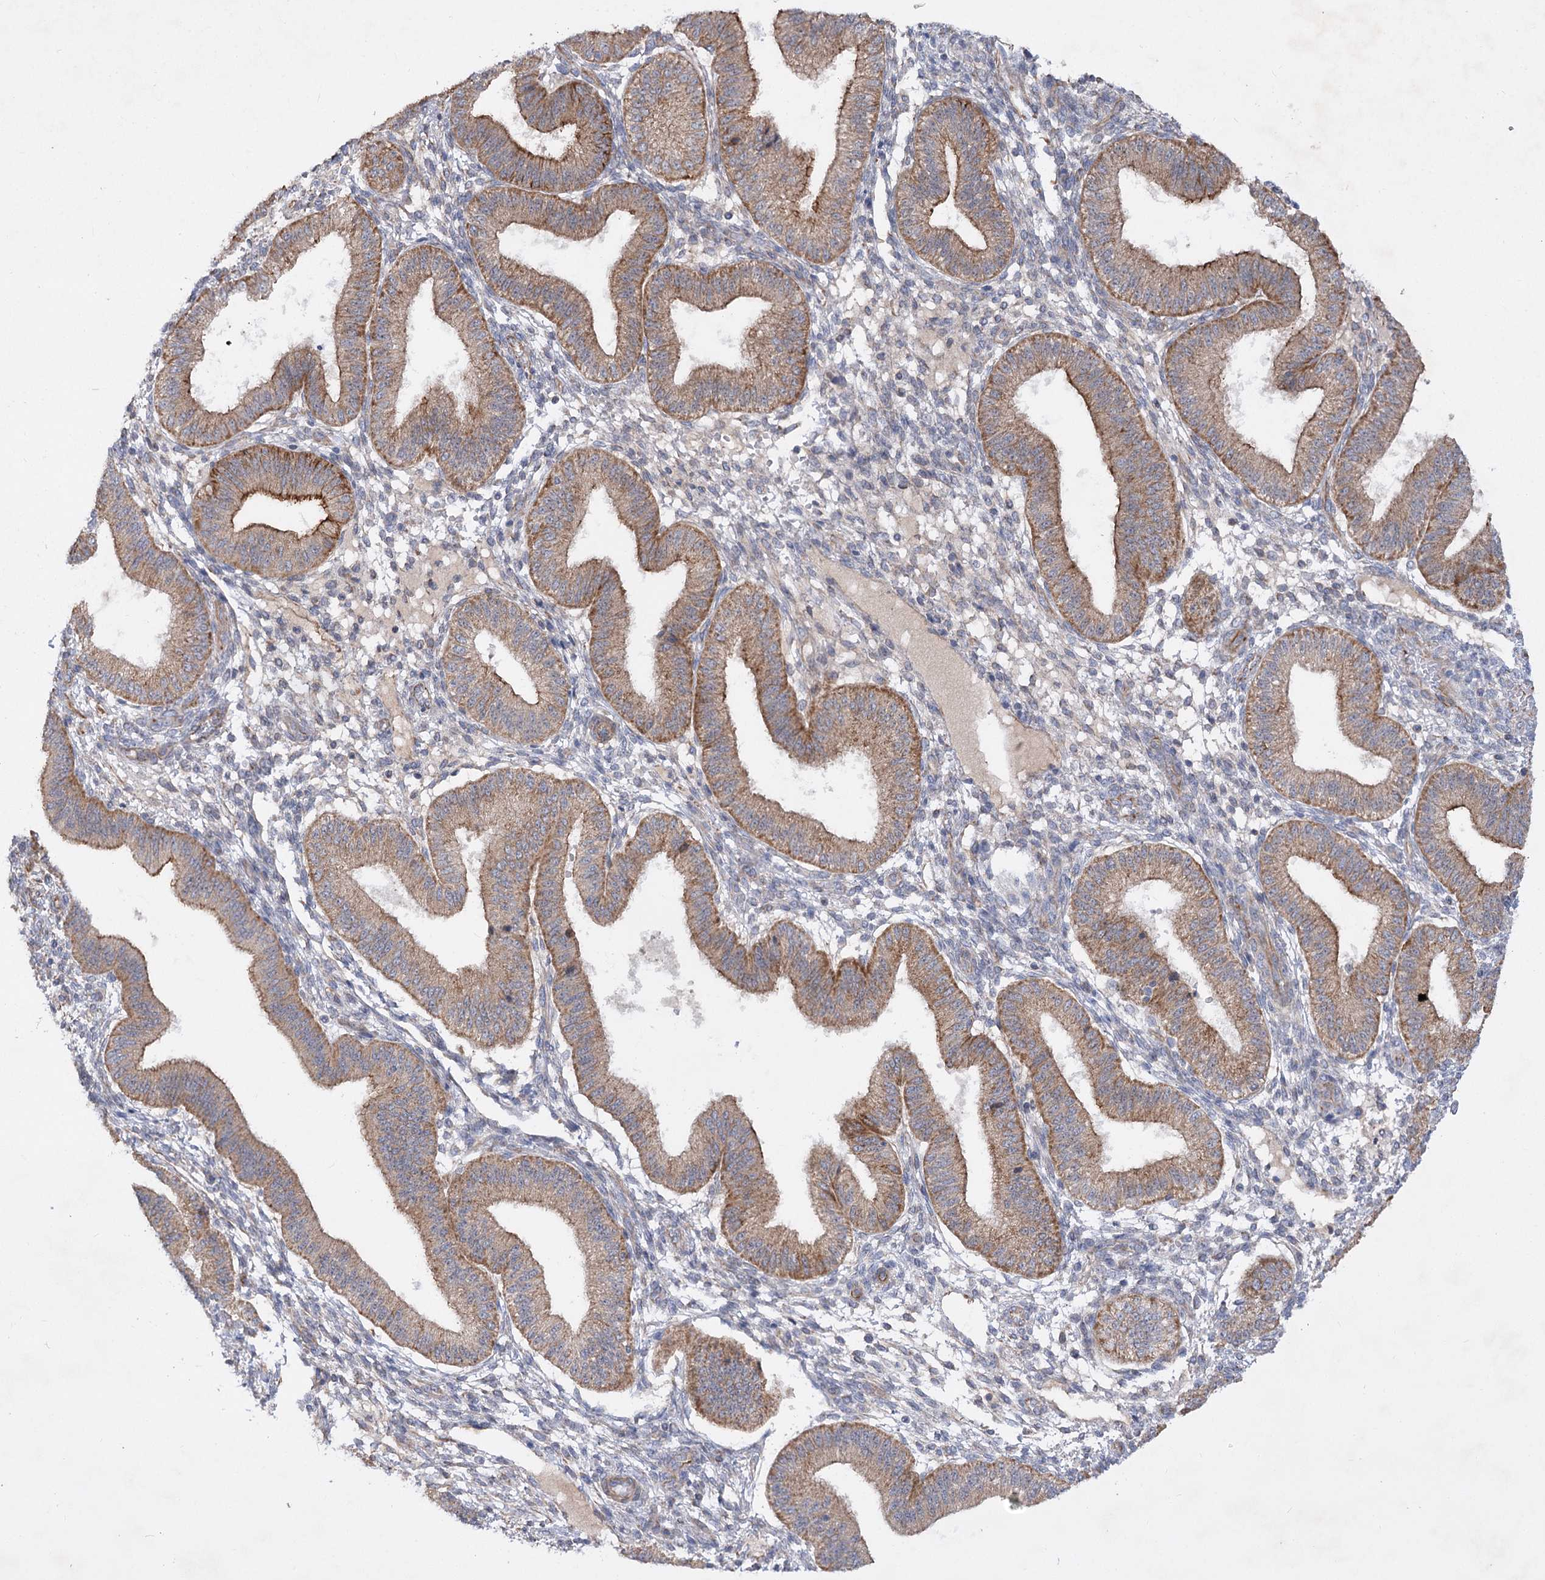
{"staining": {"intensity": "negative", "quantity": "none", "location": "none"}, "tissue": "endometrium", "cell_type": "Cells in endometrial stroma", "image_type": "normal", "snomed": [{"axis": "morphology", "description": "Normal tissue, NOS"}, {"axis": "topography", "description": "Endometrium"}], "caption": "The micrograph reveals no significant positivity in cells in endometrial stroma of endometrium.", "gene": "KIAA0825", "patient": {"sex": "female", "age": 39}}